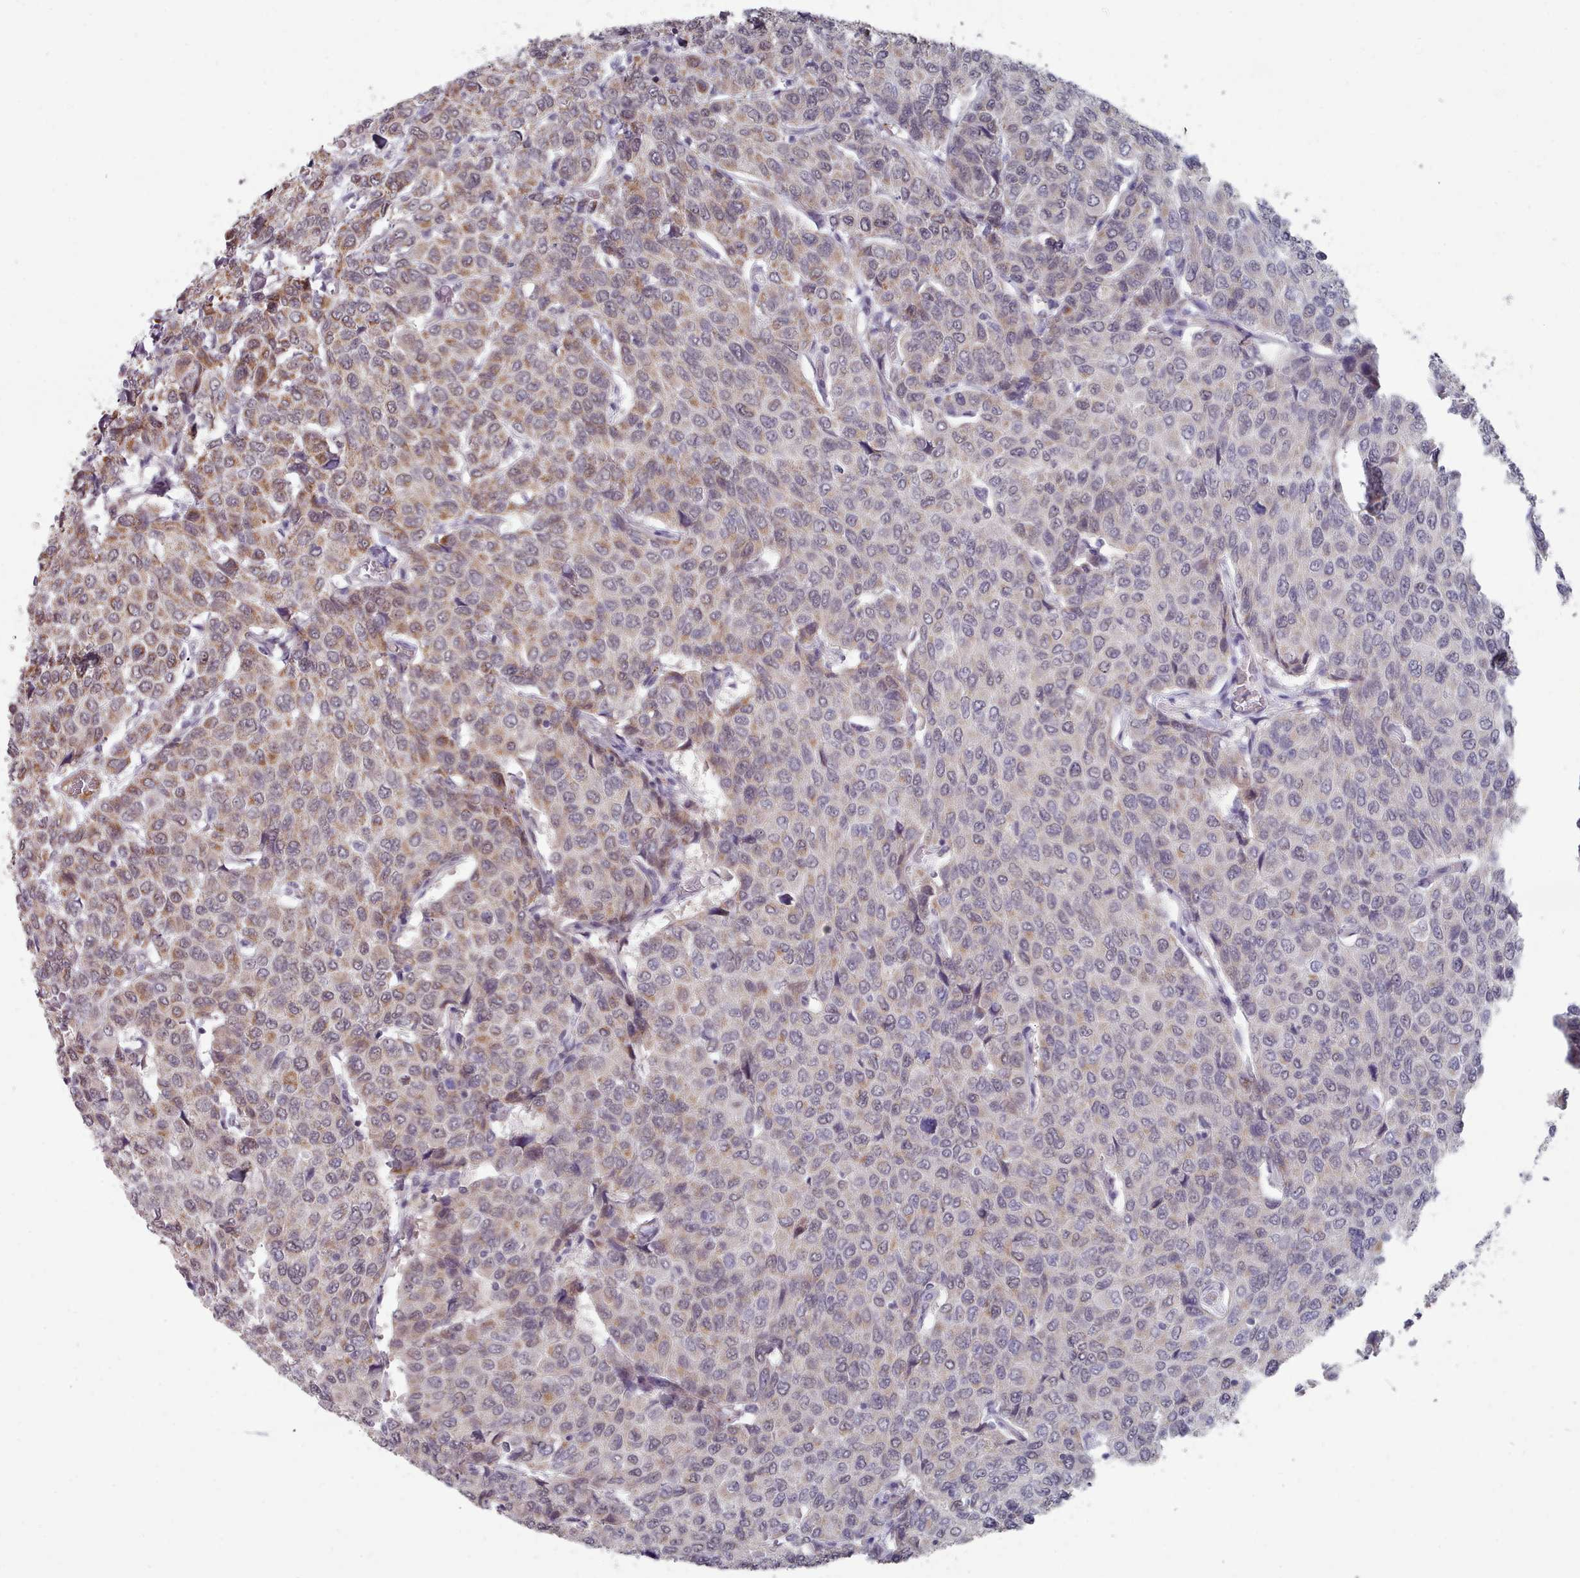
{"staining": {"intensity": "moderate", "quantity": "<25%", "location": "cytoplasmic/membranous"}, "tissue": "breast cancer", "cell_type": "Tumor cells", "image_type": "cancer", "snomed": [{"axis": "morphology", "description": "Duct carcinoma"}, {"axis": "topography", "description": "Breast"}], "caption": "An IHC histopathology image of neoplastic tissue is shown. Protein staining in brown labels moderate cytoplasmic/membranous positivity in breast cancer within tumor cells. The staining is performed using DAB brown chromogen to label protein expression. The nuclei are counter-stained blue using hematoxylin.", "gene": "TRARG1", "patient": {"sex": "female", "age": 55}}